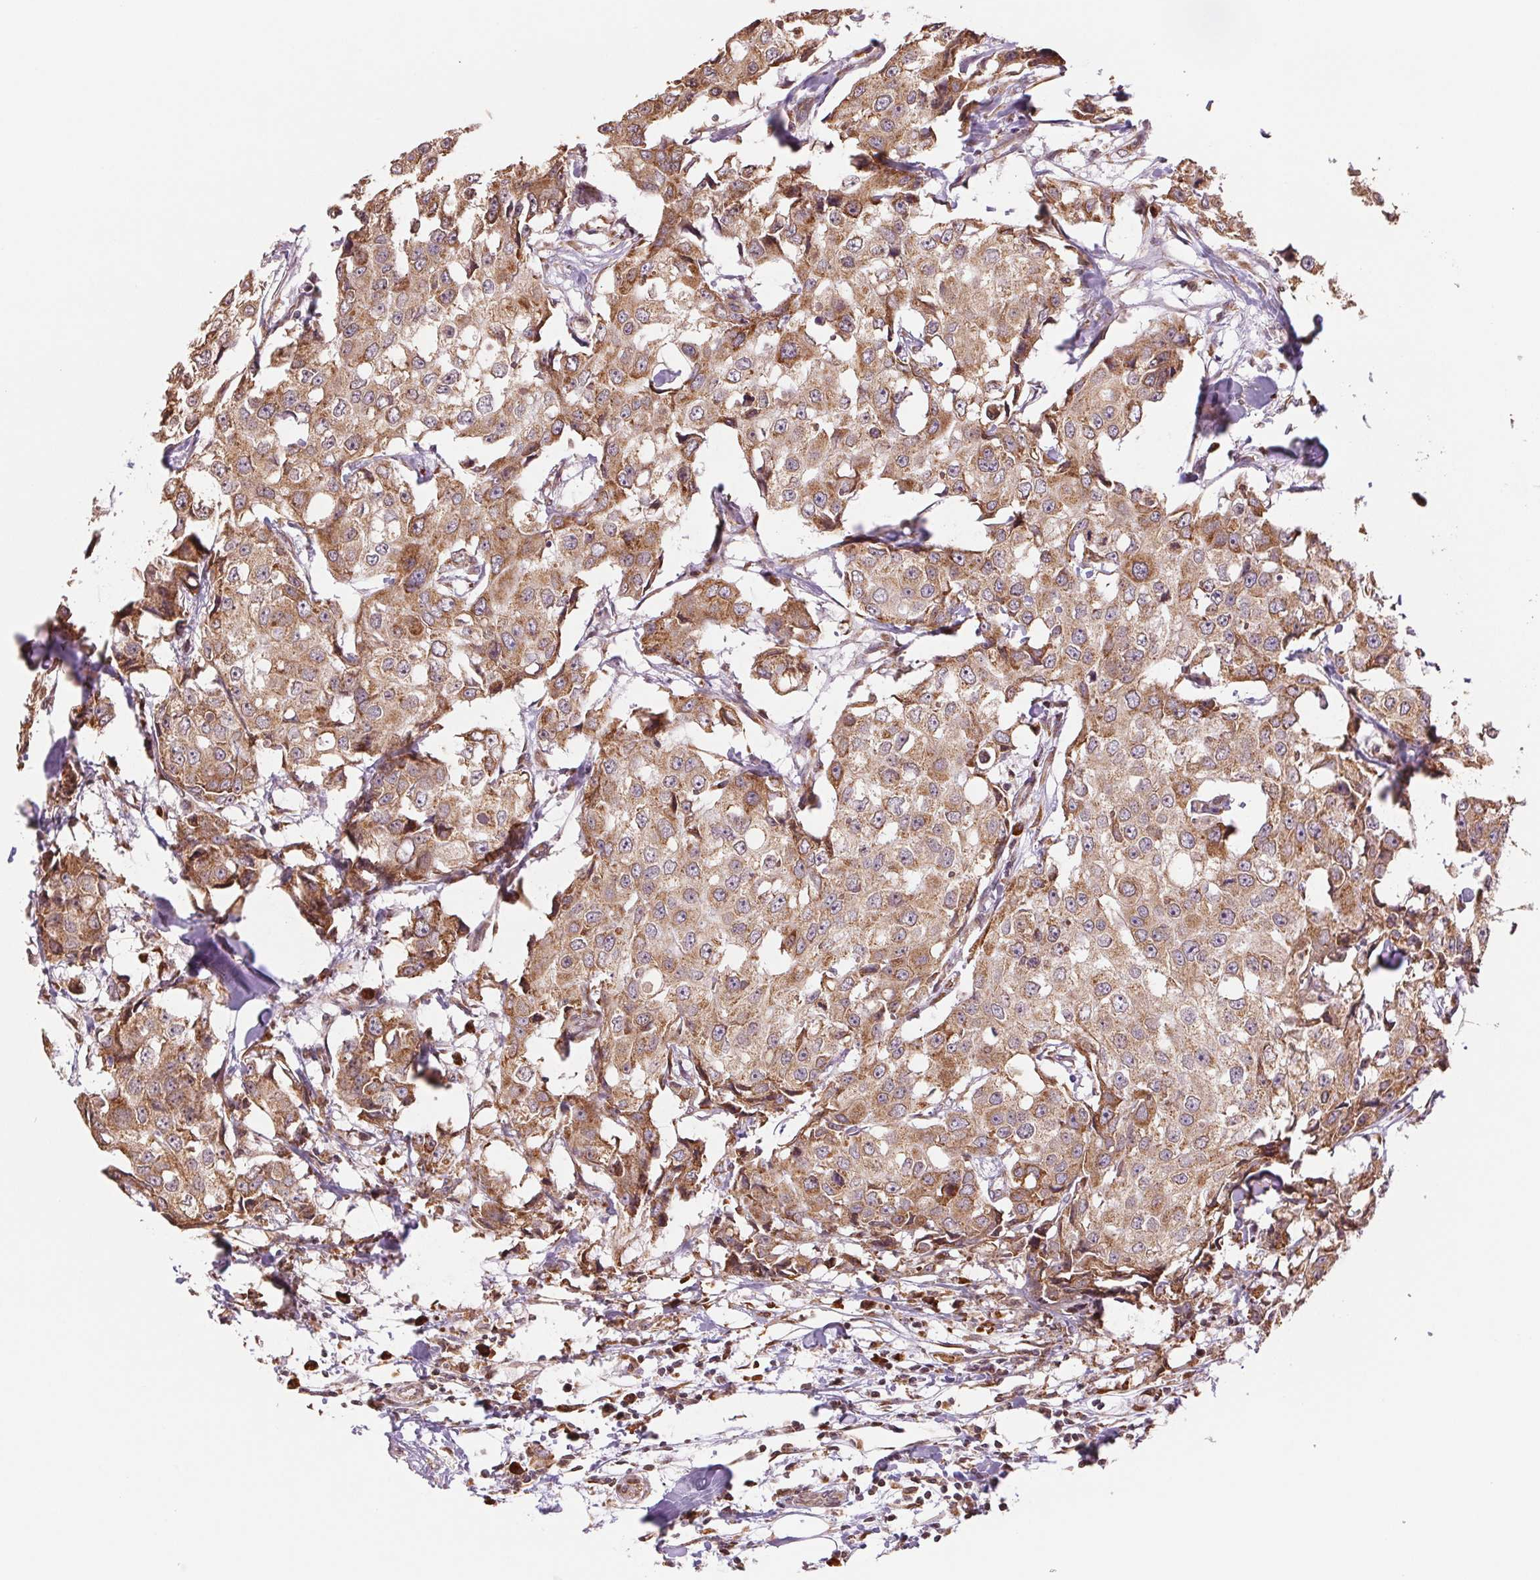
{"staining": {"intensity": "moderate", "quantity": ">75%", "location": "cytoplasmic/membranous"}, "tissue": "breast cancer", "cell_type": "Tumor cells", "image_type": "cancer", "snomed": [{"axis": "morphology", "description": "Duct carcinoma"}, {"axis": "topography", "description": "Breast"}], "caption": "The photomicrograph shows immunohistochemical staining of breast infiltrating ductal carcinoma. There is moderate cytoplasmic/membranous staining is identified in about >75% of tumor cells. The staining was performed using DAB to visualize the protein expression in brown, while the nuclei were stained in blue with hematoxylin (Magnification: 20x).", "gene": "RPN1", "patient": {"sex": "female", "age": 27}}